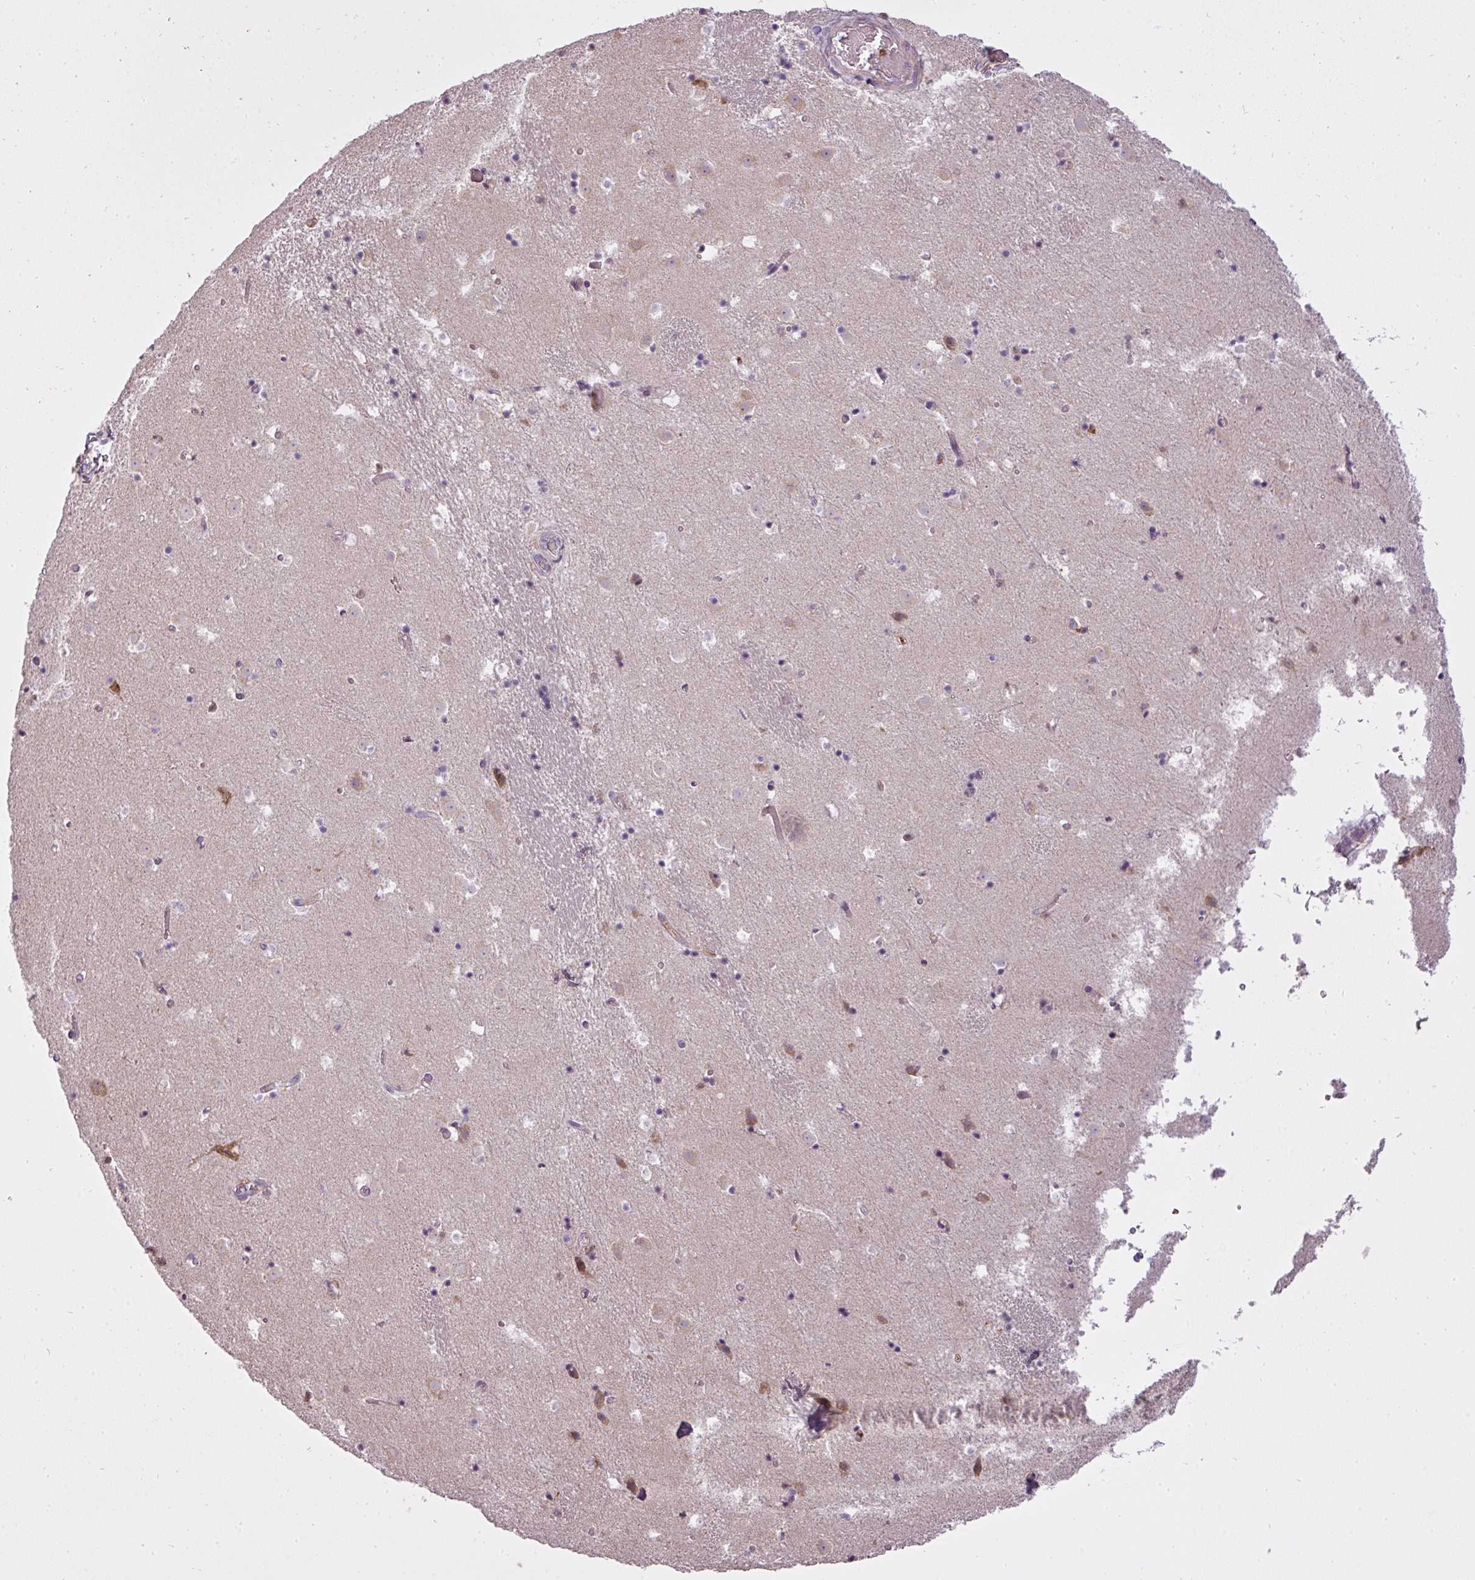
{"staining": {"intensity": "weak", "quantity": "25%-75%", "location": "cytoplasmic/membranous"}, "tissue": "caudate", "cell_type": "Glial cells", "image_type": "normal", "snomed": [{"axis": "morphology", "description": "Normal tissue, NOS"}, {"axis": "topography", "description": "Lateral ventricle wall"}], "caption": "Immunohistochemistry micrograph of benign human caudate stained for a protein (brown), which reveals low levels of weak cytoplasmic/membranous expression in about 25%-75% of glial cells.", "gene": "STK4", "patient": {"sex": "male", "age": 25}}